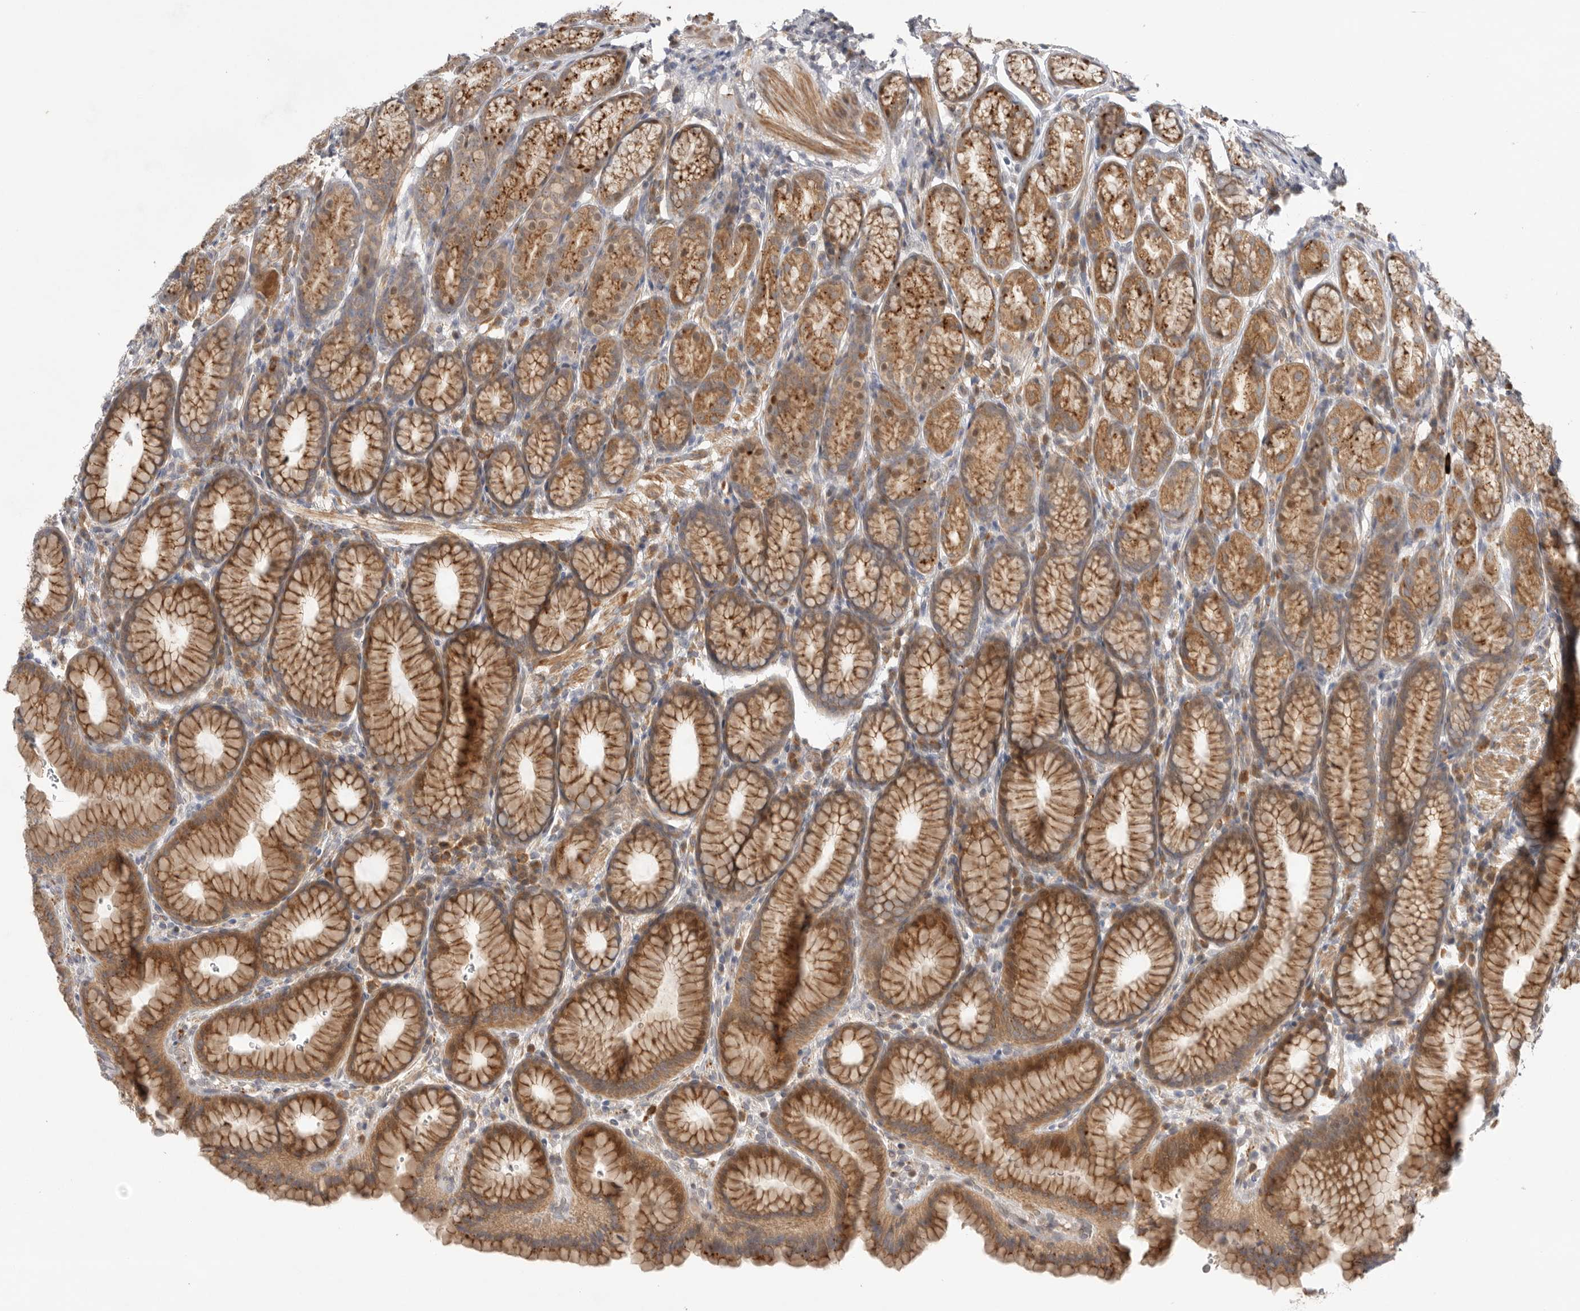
{"staining": {"intensity": "moderate", "quantity": ">75%", "location": "cytoplasmic/membranous"}, "tissue": "stomach", "cell_type": "Glandular cells", "image_type": "normal", "snomed": [{"axis": "morphology", "description": "Normal tissue, NOS"}, {"axis": "topography", "description": "Stomach"}], "caption": "Immunohistochemical staining of normal human stomach reveals >75% levels of moderate cytoplasmic/membranous protein expression in approximately >75% of glandular cells. (IHC, brightfield microscopy, high magnification).", "gene": "GNE", "patient": {"sex": "male", "age": 42}}